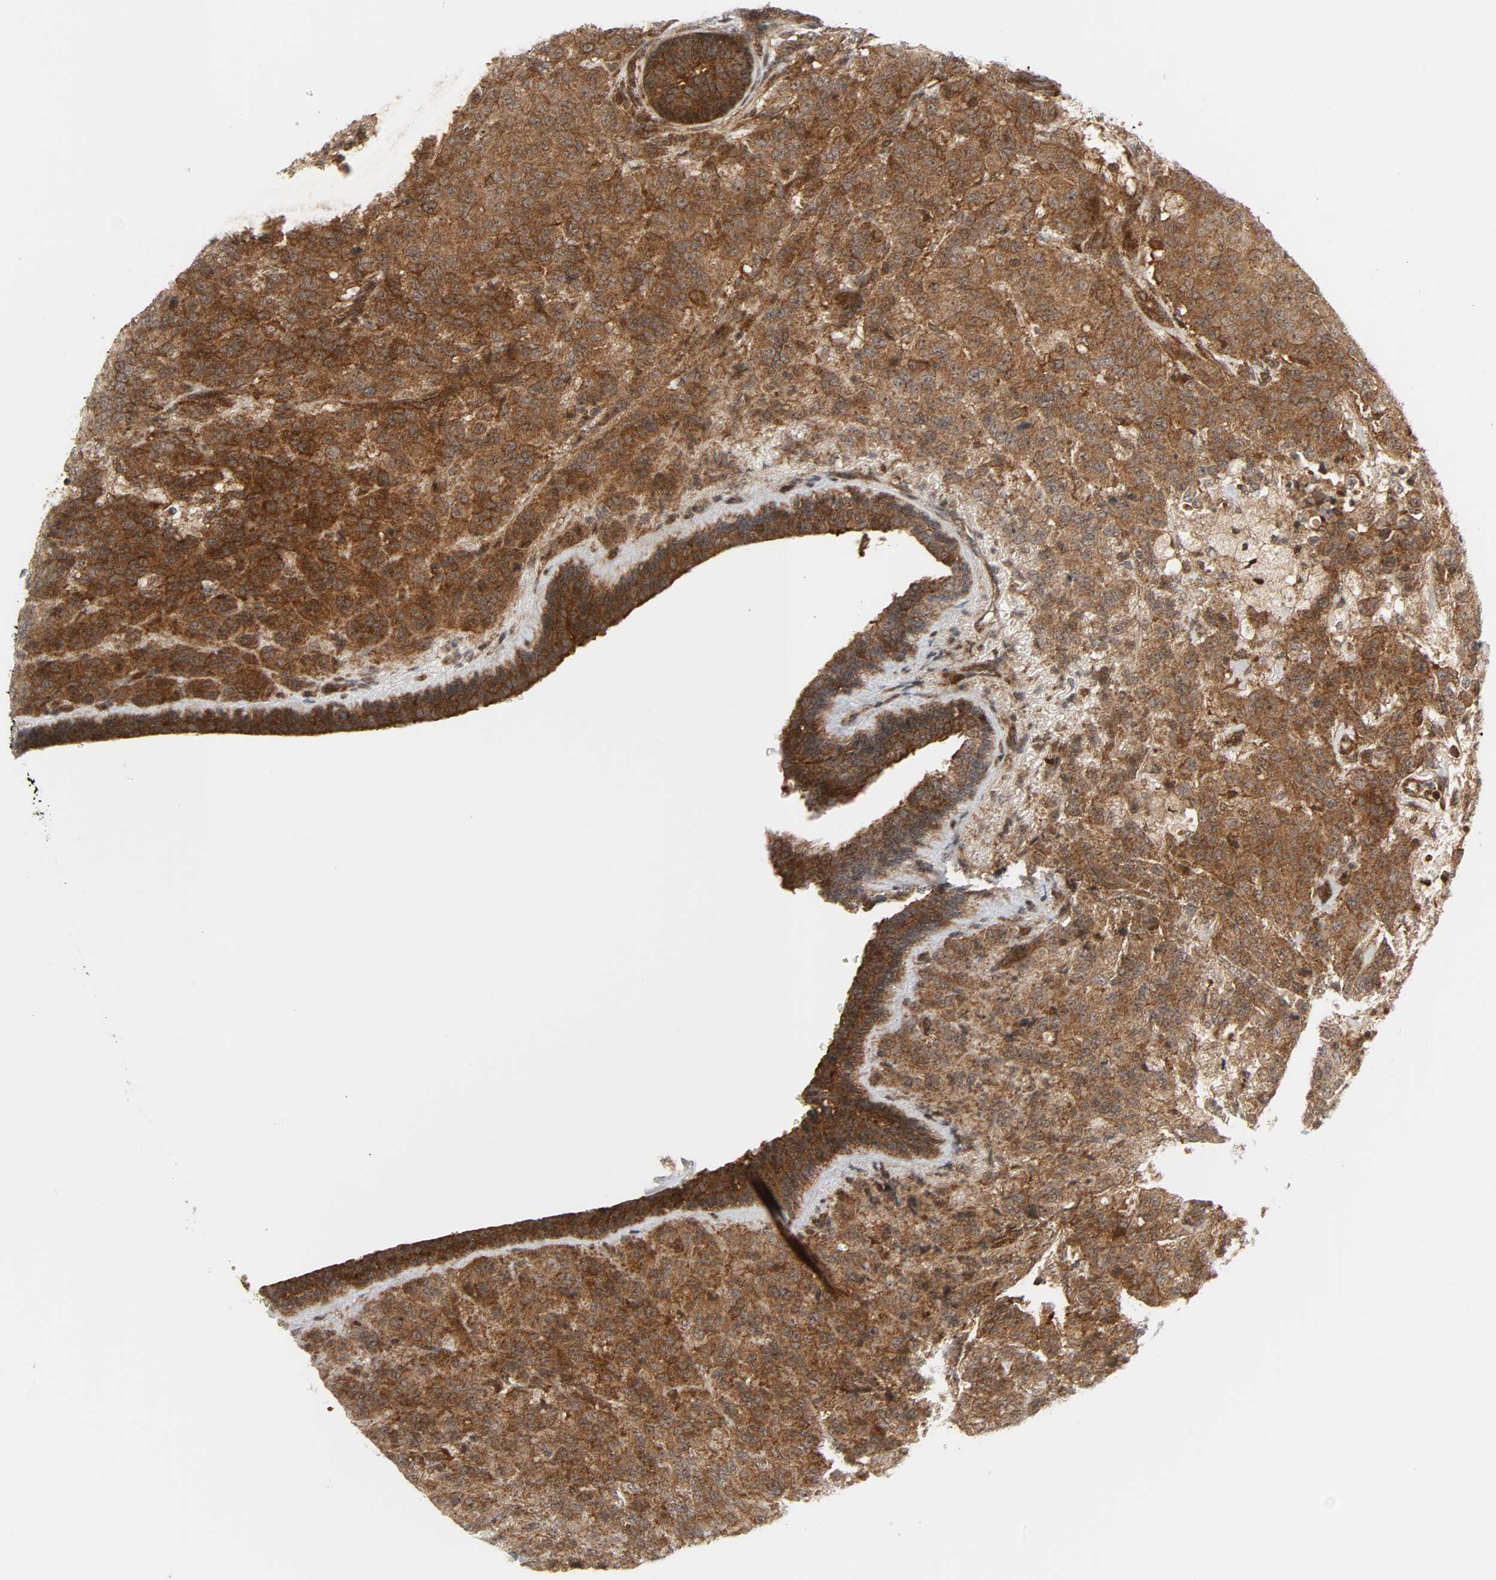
{"staining": {"intensity": "strong", "quantity": ">75%", "location": "cytoplasmic/membranous"}, "tissue": "breast cancer", "cell_type": "Tumor cells", "image_type": "cancer", "snomed": [{"axis": "morphology", "description": "Duct carcinoma"}, {"axis": "topography", "description": "Breast"}], "caption": "IHC micrograph of neoplastic tissue: human breast intraductal carcinoma stained using IHC exhibits high levels of strong protein expression localized specifically in the cytoplasmic/membranous of tumor cells, appearing as a cytoplasmic/membranous brown color.", "gene": "CHUK", "patient": {"sex": "female", "age": 40}}